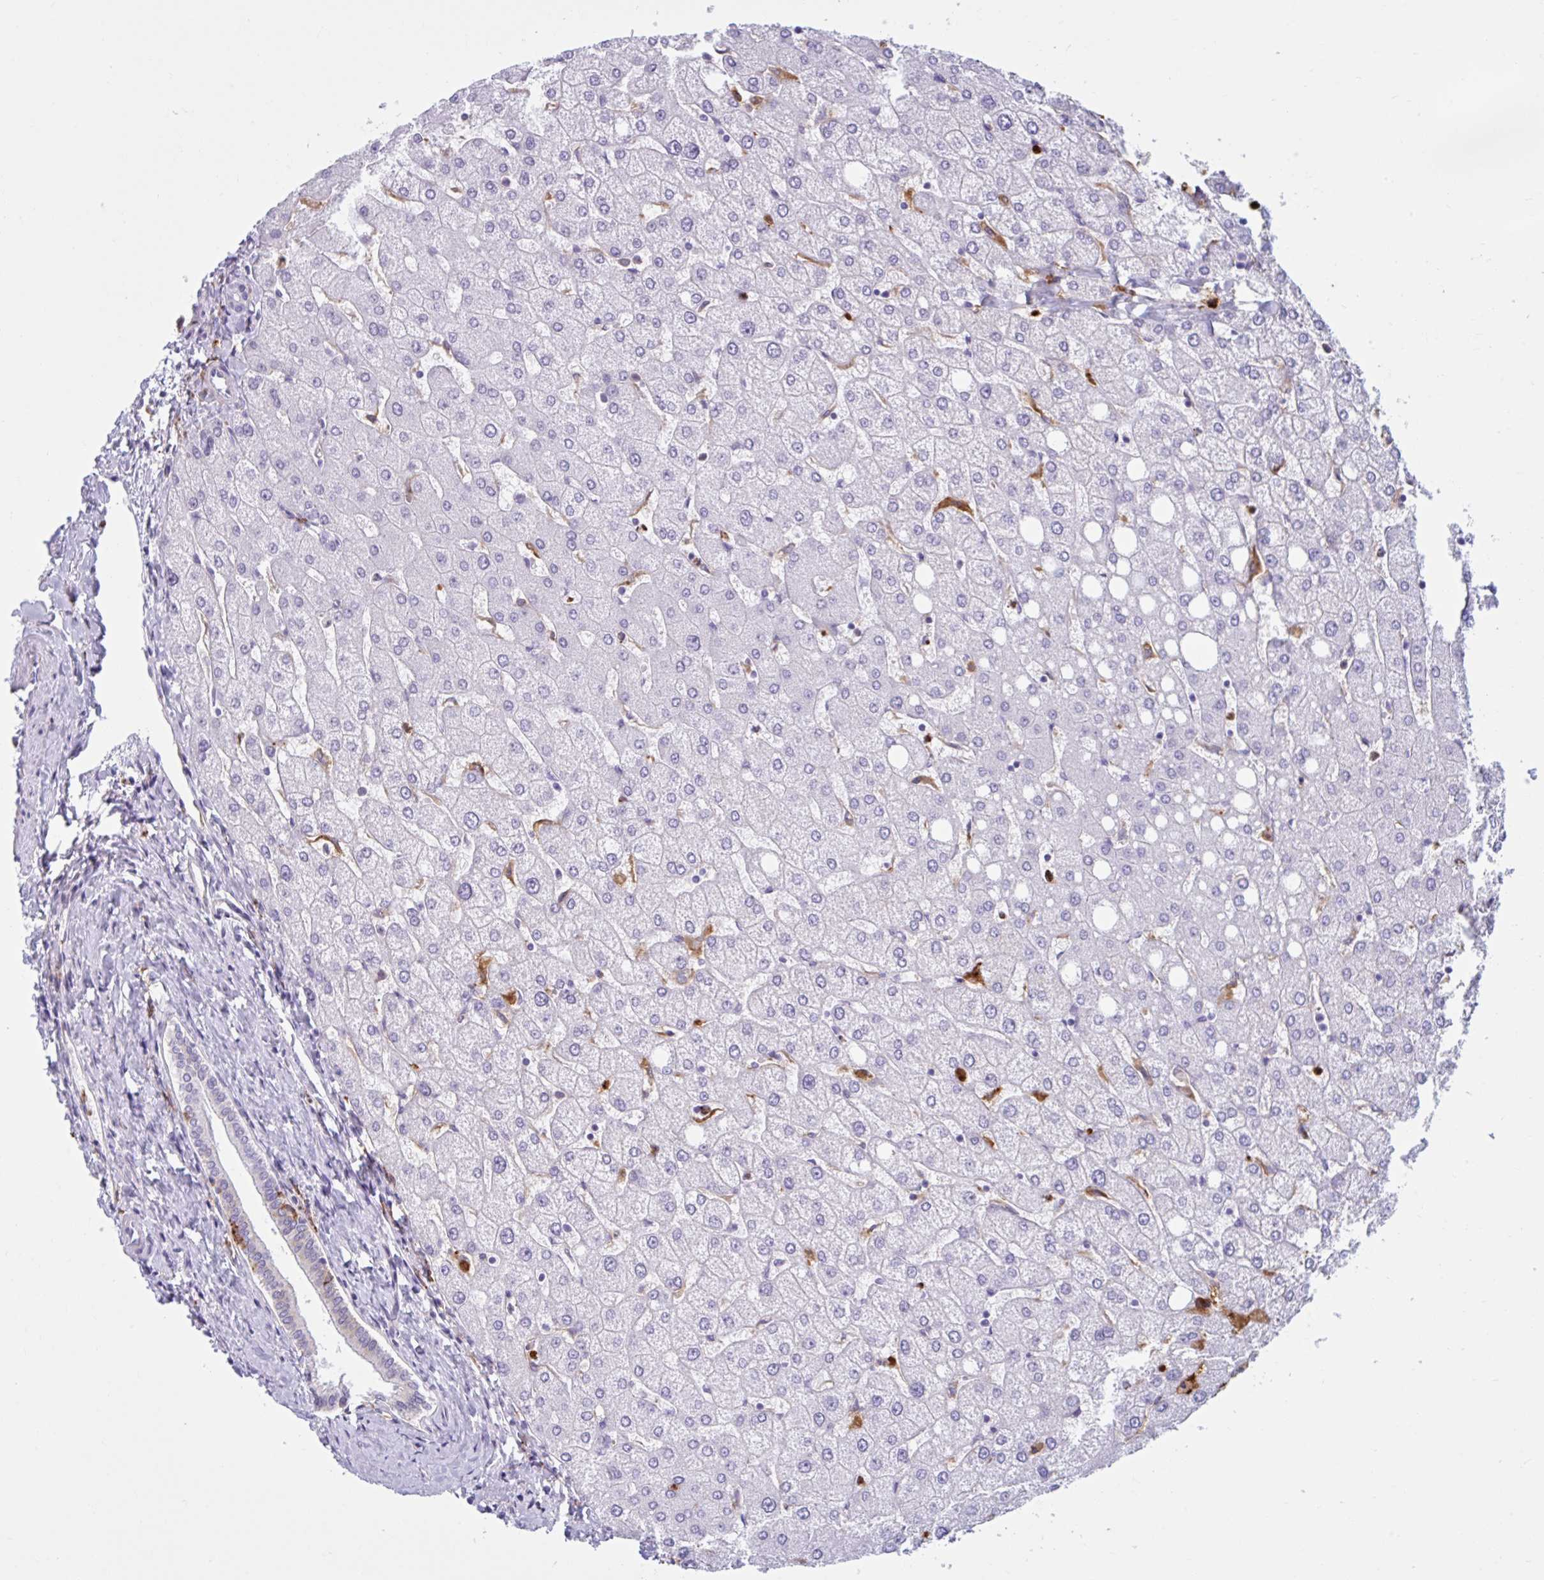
{"staining": {"intensity": "negative", "quantity": "none", "location": "none"}, "tissue": "liver", "cell_type": "Cholangiocytes", "image_type": "normal", "snomed": [{"axis": "morphology", "description": "Normal tissue, NOS"}, {"axis": "topography", "description": "Liver"}], "caption": "Photomicrograph shows no protein positivity in cholangiocytes of normal liver.", "gene": "CEP120", "patient": {"sex": "female", "age": 54}}